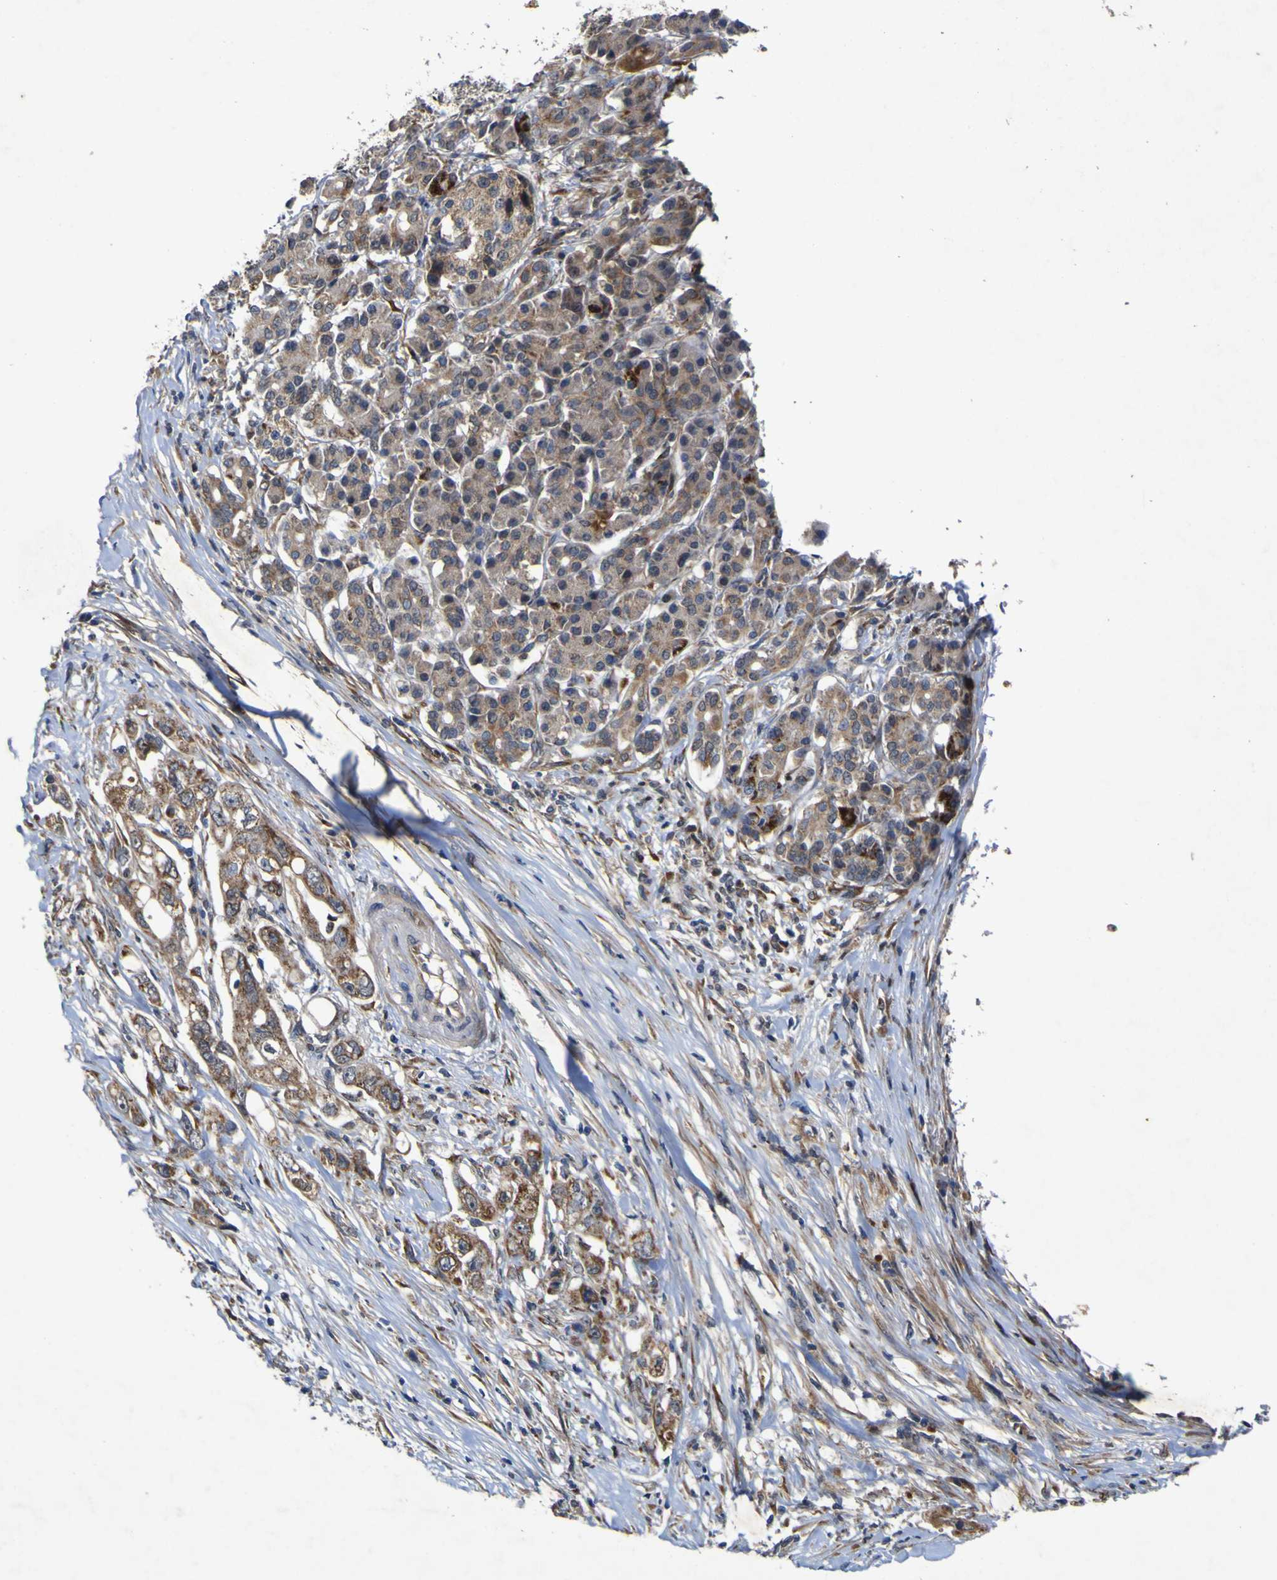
{"staining": {"intensity": "moderate", "quantity": ">75%", "location": "cytoplasmic/membranous"}, "tissue": "pancreatic cancer", "cell_type": "Tumor cells", "image_type": "cancer", "snomed": [{"axis": "morphology", "description": "Normal tissue, NOS"}, {"axis": "topography", "description": "Pancreas"}], "caption": "Tumor cells demonstrate moderate cytoplasmic/membranous positivity in about >75% of cells in pancreatic cancer.", "gene": "IRAK2", "patient": {"sex": "male", "age": 42}}